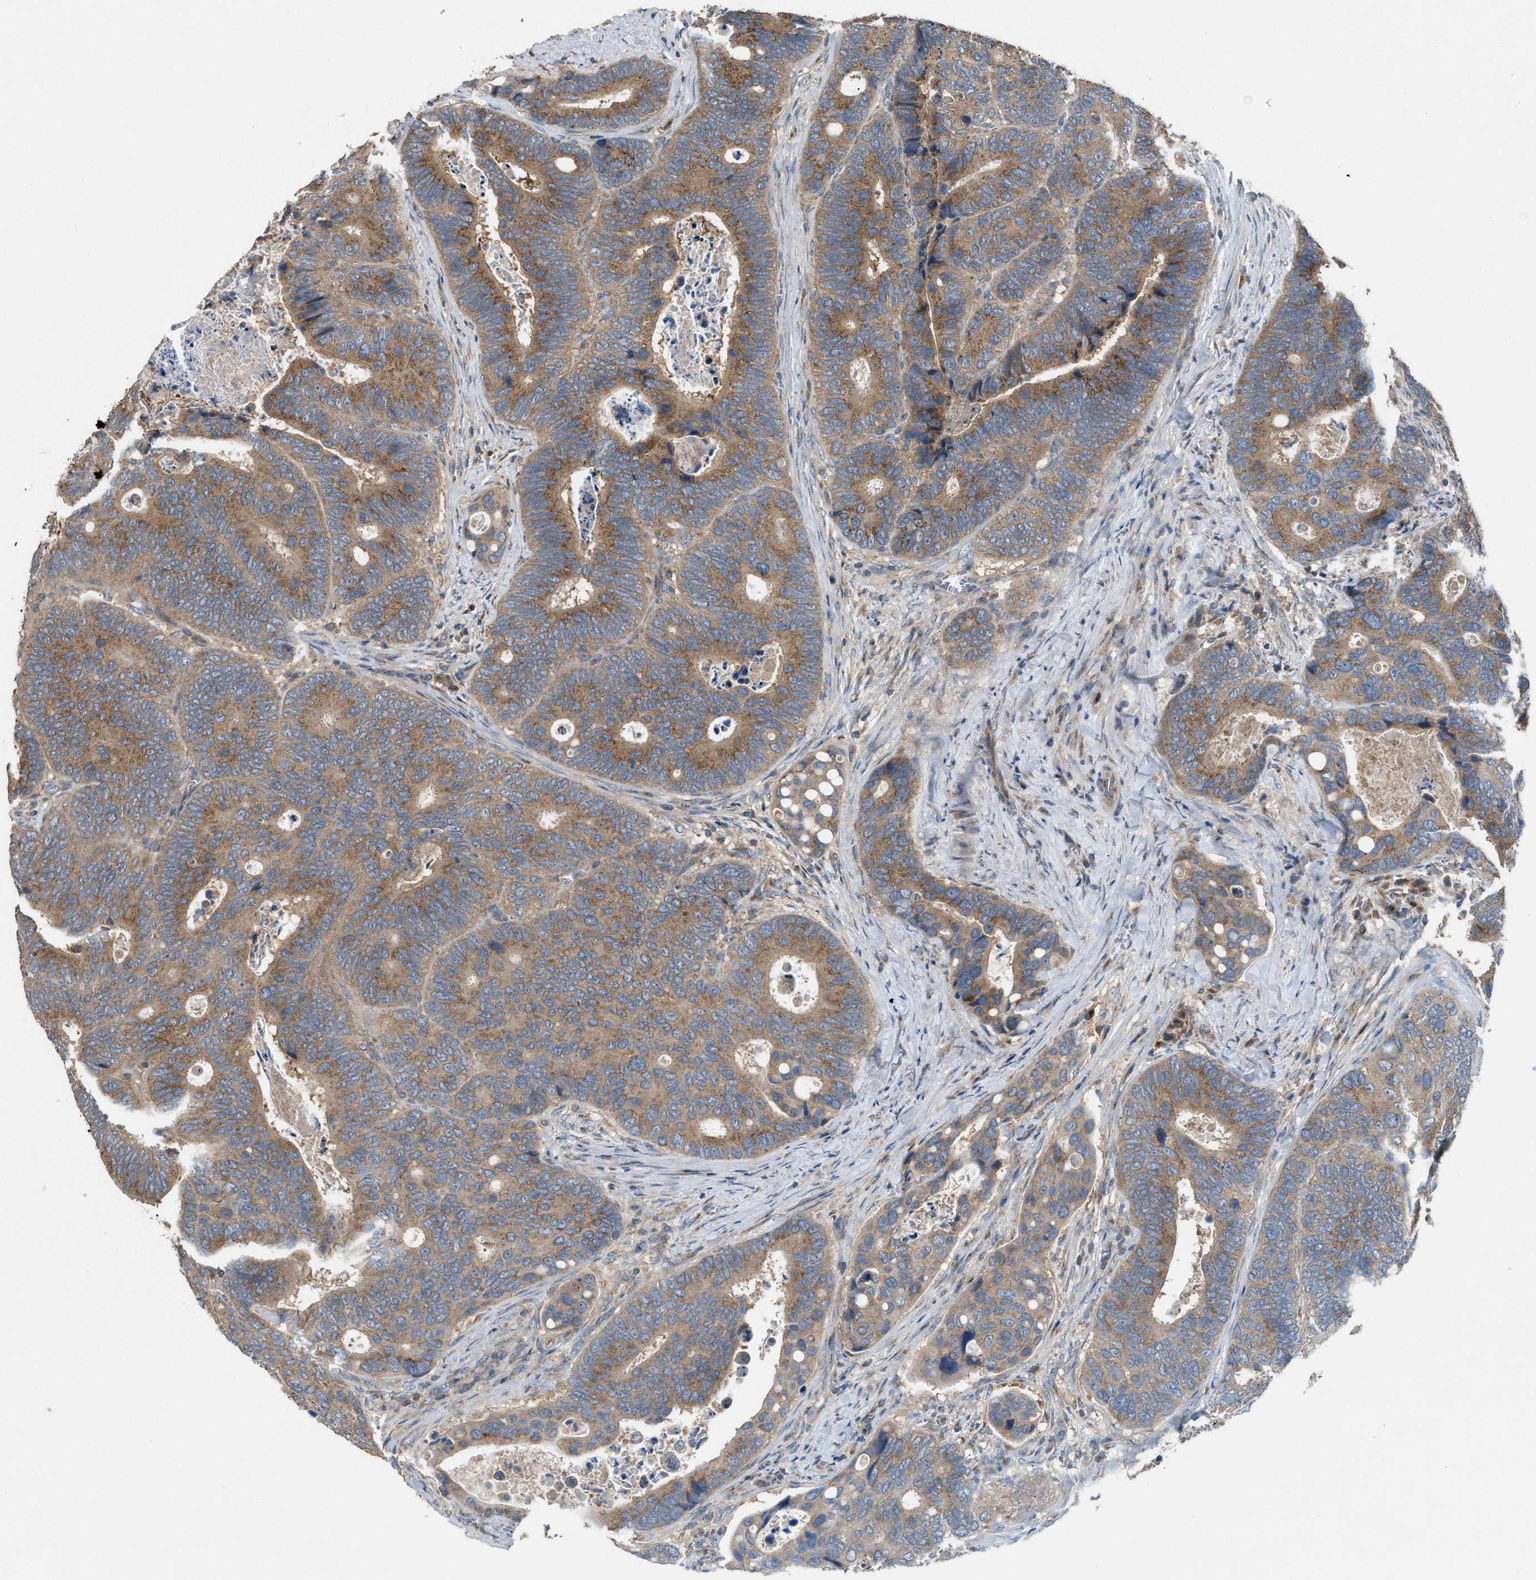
{"staining": {"intensity": "moderate", "quantity": ">75%", "location": "cytoplasmic/membranous"}, "tissue": "colorectal cancer", "cell_type": "Tumor cells", "image_type": "cancer", "snomed": [{"axis": "morphology", "description": "Inflammation, NOS"}, {"axis": "morphology", "description": "Adenocarcinoma, NOS"}, {"axis": "topography", "description": "Colon"}], "caption": "Immunohistochemistry (IHC) photomicrograph of colorectal cancer (adenocarcinoma) stained for a protein (brown), which reveals medium levels of moderate cytoplasmic/membranous staining in approximately >75% of tumor cells.", "gene": "TPK1", "patient": {"sex": "male", "age": 72}}